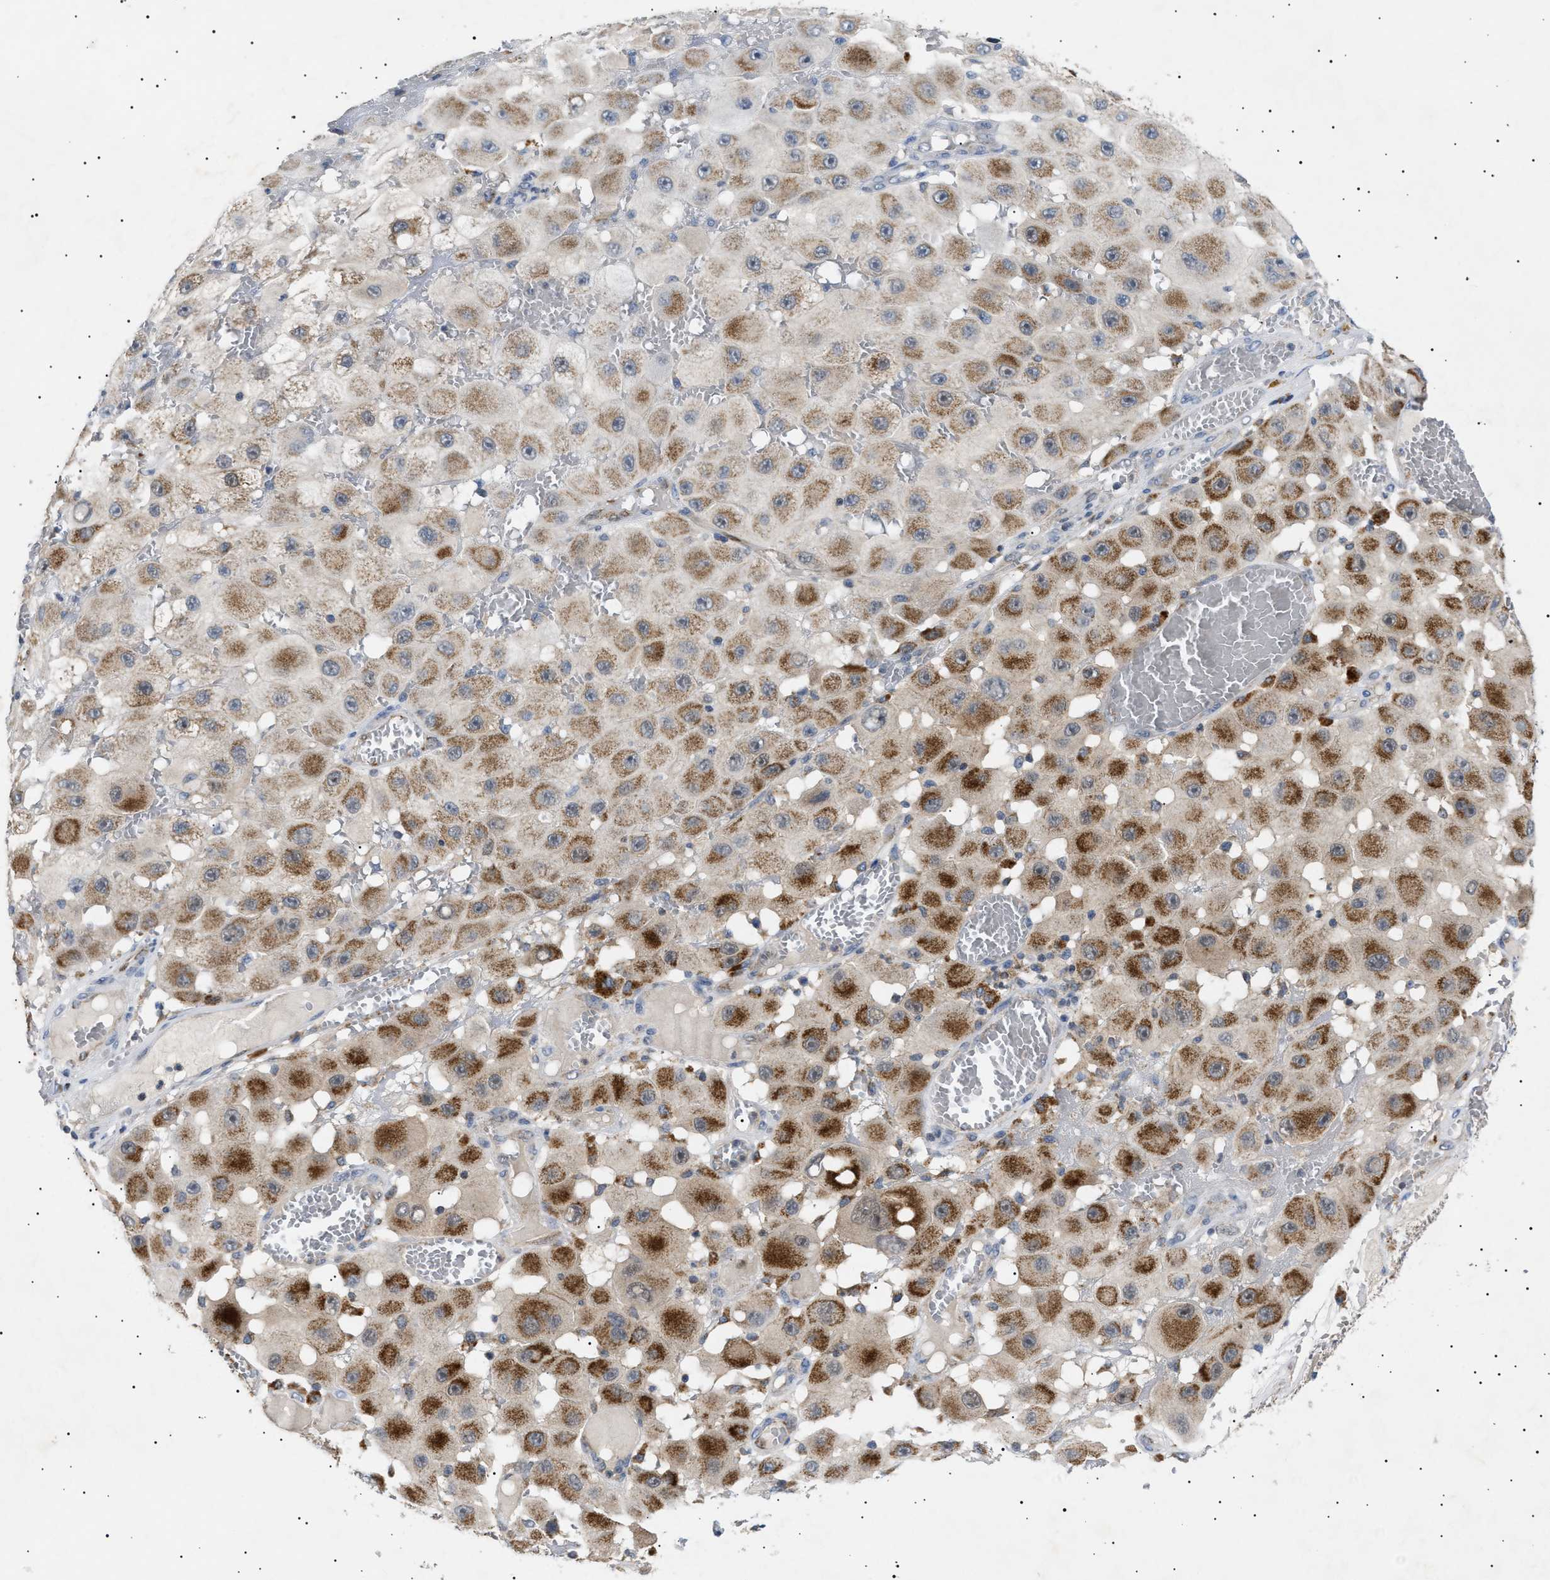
{"staining": {"intensity": "moderate", "quantity": ">75%", "location": "cytoplasmic/membranous"}, "tissue": "melanoma", "cell_type": "Tumor cells", "image_type": "cancer", "snomed": [{"axis": "morphology", "description": "Malignant melanoma, NOS"}, {"axis": "topography", "description": "Skin"}], "caption": "A histopathology image showing moderate cytoplasmic/membranous expression in about >75% of tumor cells in malignant melanoma, as visualized by brown immunohistochemical staining.", "gene": "SIRT5", "patient": {"sex": "female", "age": 81}}